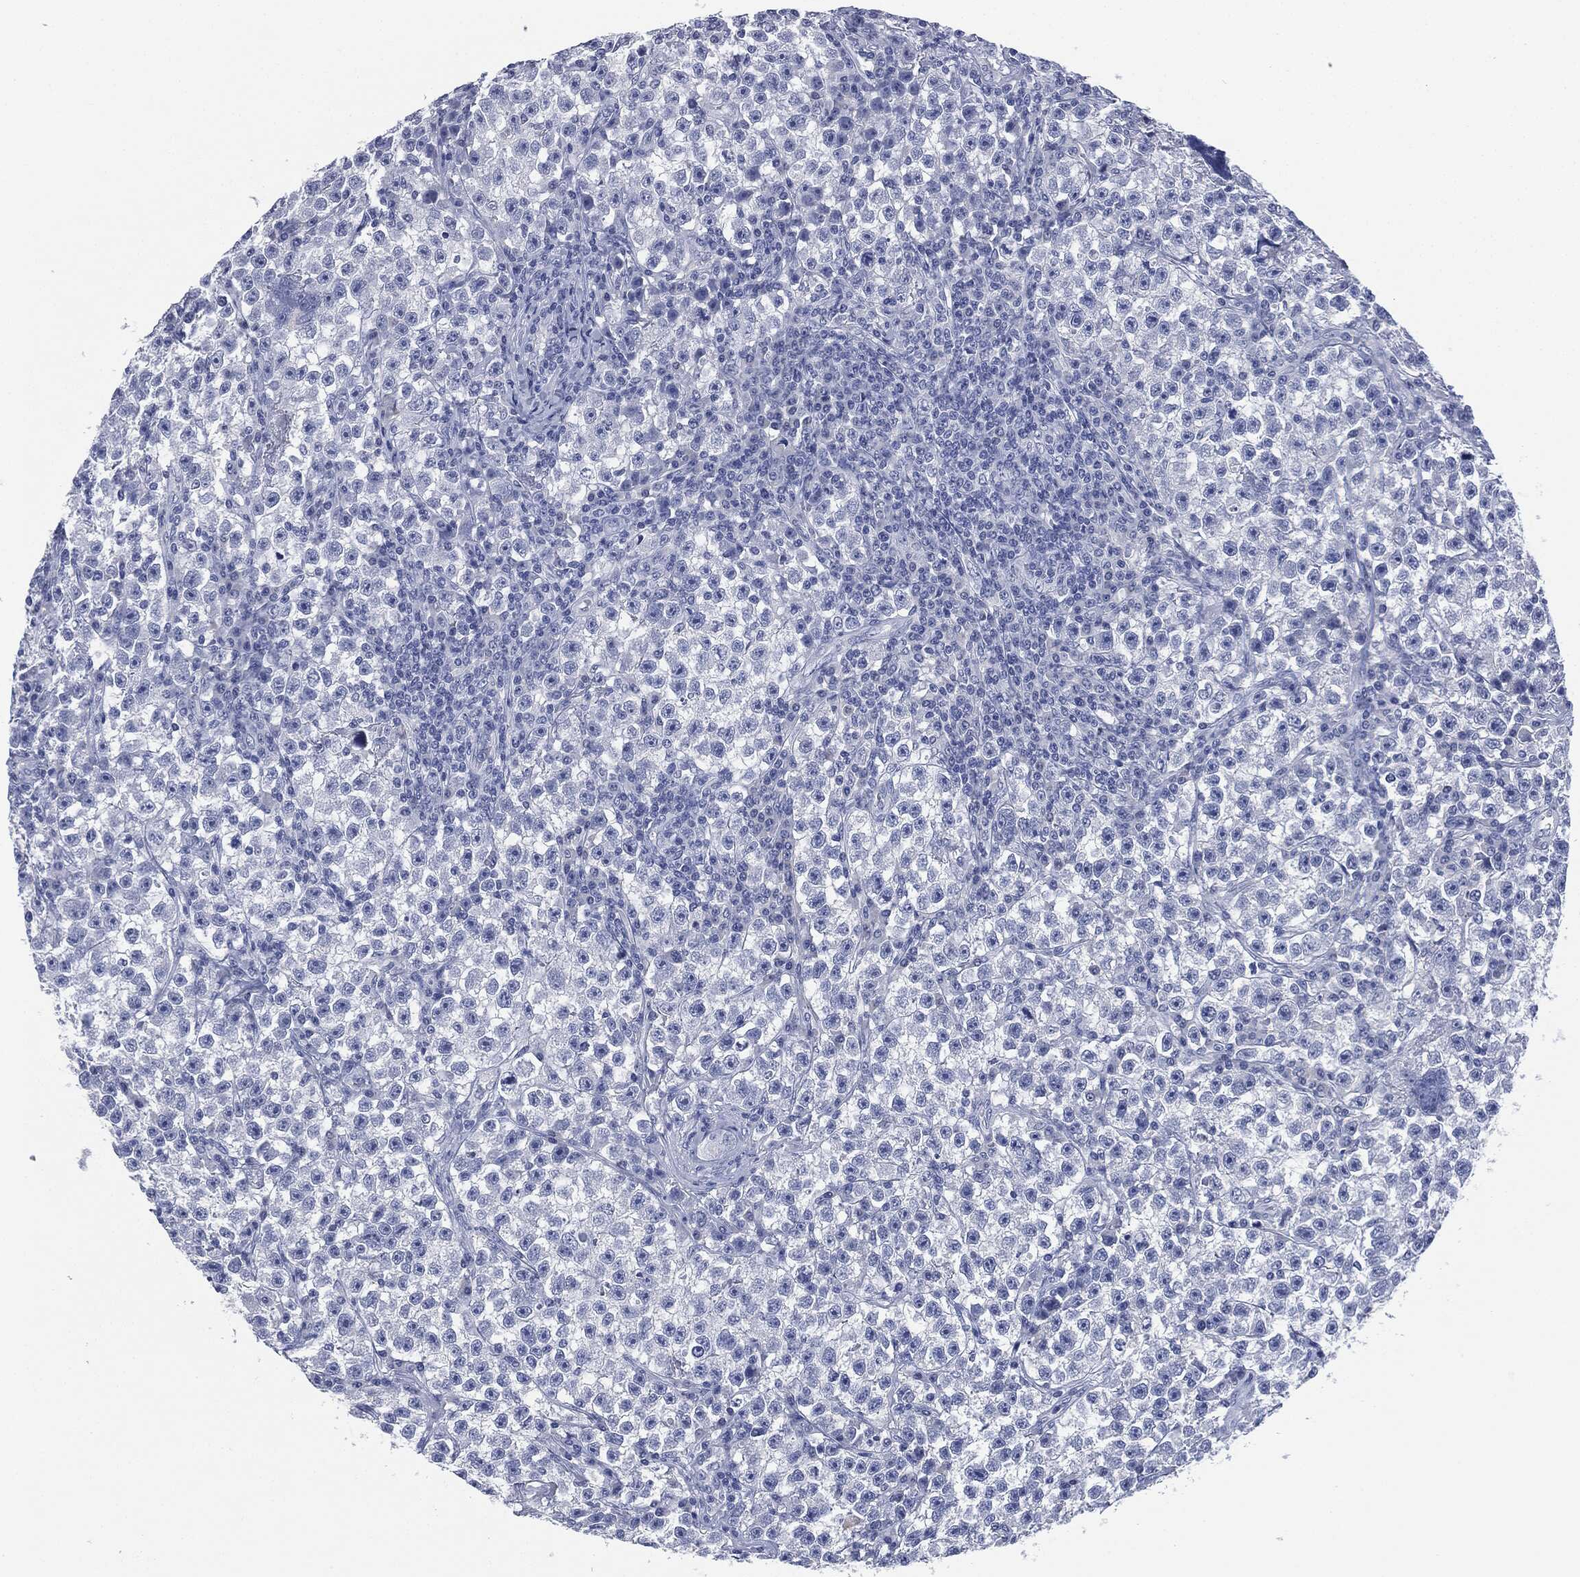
{"staining": {"intensity": "negative", "quantity": "none", "location": "none"}, "tissue": "testis cancer", "cell_type": "Tumor cells", "image_type": "cancer", "snomed": [{"axis": "morphology", "description": "Seminoma, NOS"}, {"axis": "topography", "description": "Testis"}], "caption": "The micrograph shows no significant positivity in tumor cells of testis seminoma. (IHC, brightfield microscopy, high magnification).", "gene": "MUC16", "patient": {"sex": "male", "age": 22}}